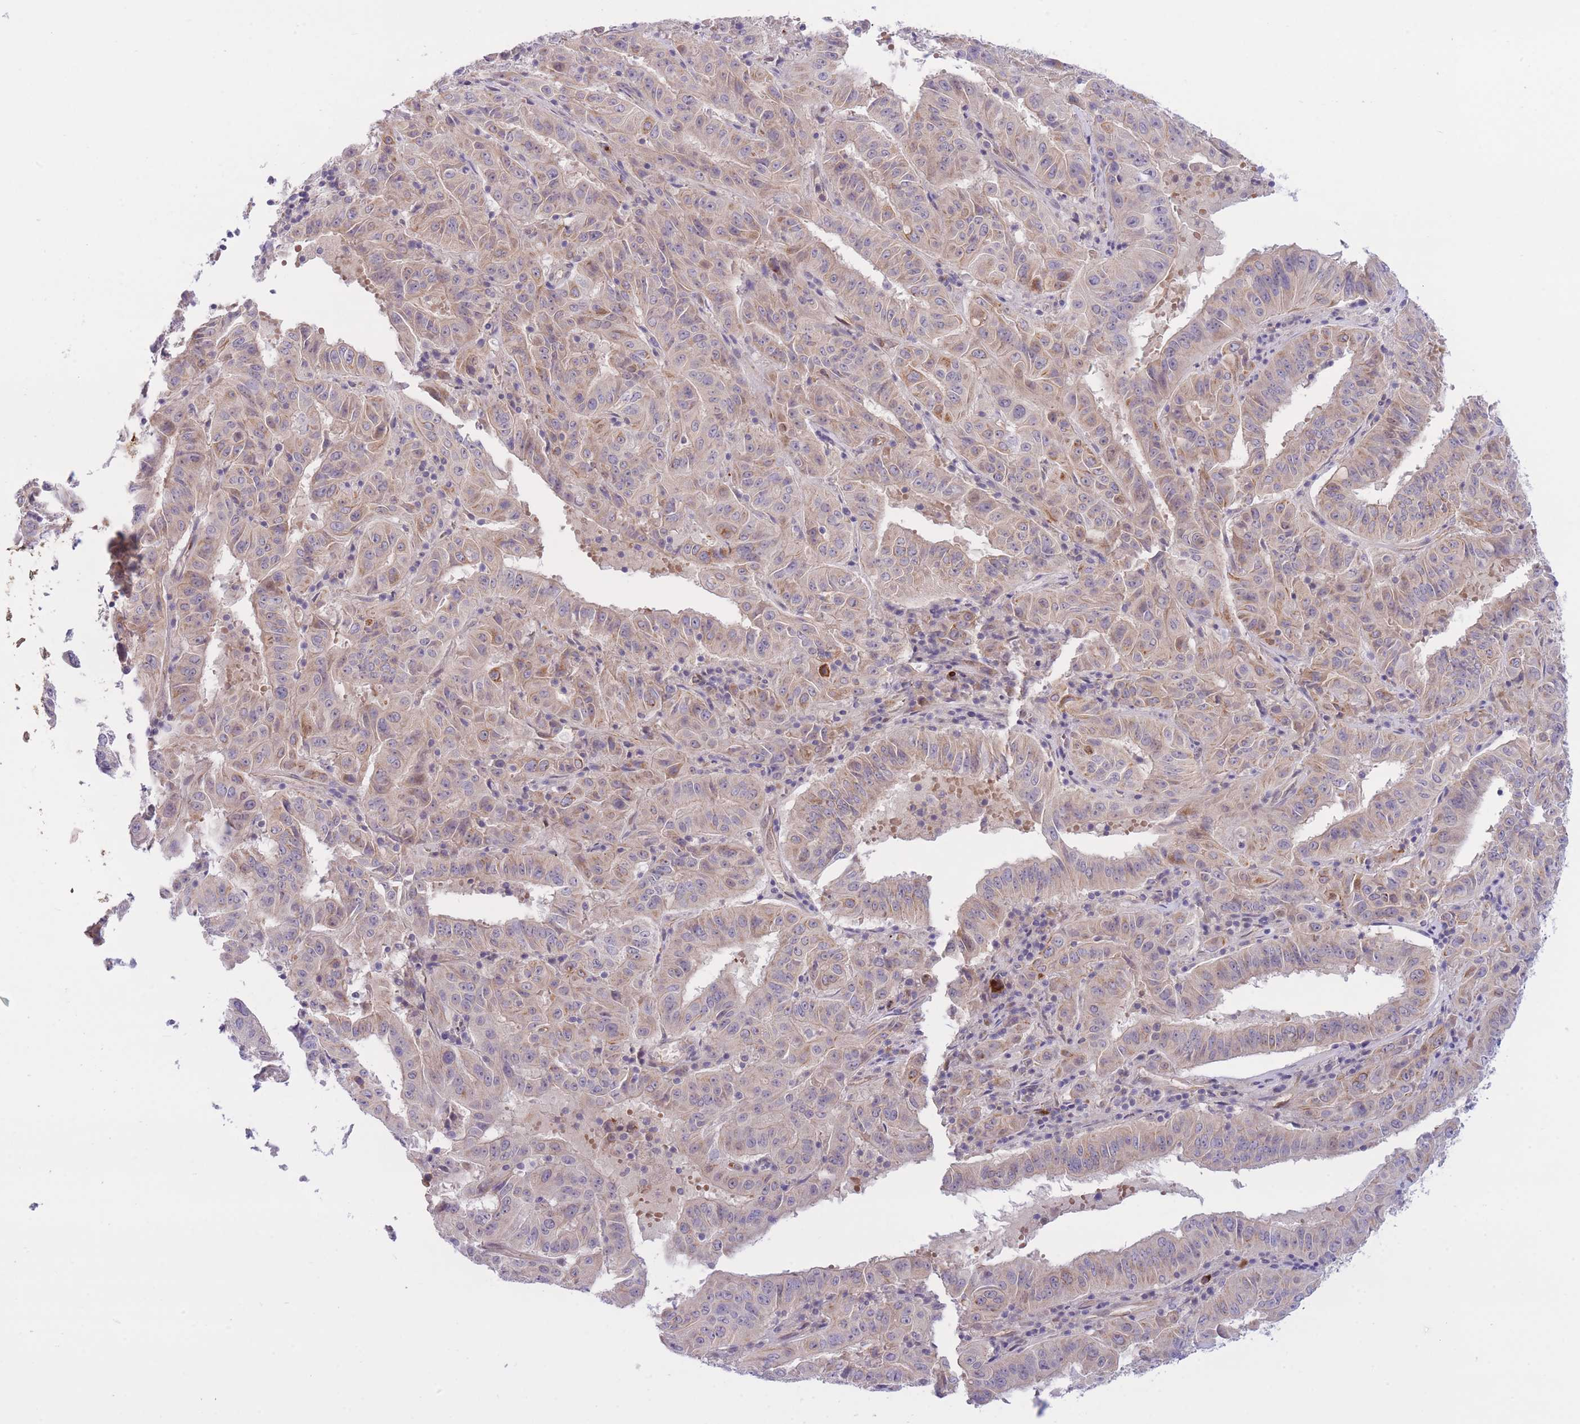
{"staining": {"intensity": "weak", "quantity": "<25%", "location": "cytoplasmic/membranous"}, "tissue": "pancreatic cancer", "cell_type": "Tumor cells", "image_type": "cancer", "snomed": [{"axis": "morphology", "description": "Adenocarcinoma, NOS"}, {"axis": "topography", "description": "Pancreas"}], "caption": "Immunohistochemical staining of pancreatic adenocarcinoma shows no significant positivity in tumor cells.", "gene": "CDC25B", "patient": {"sex": "male", "age": 63}}